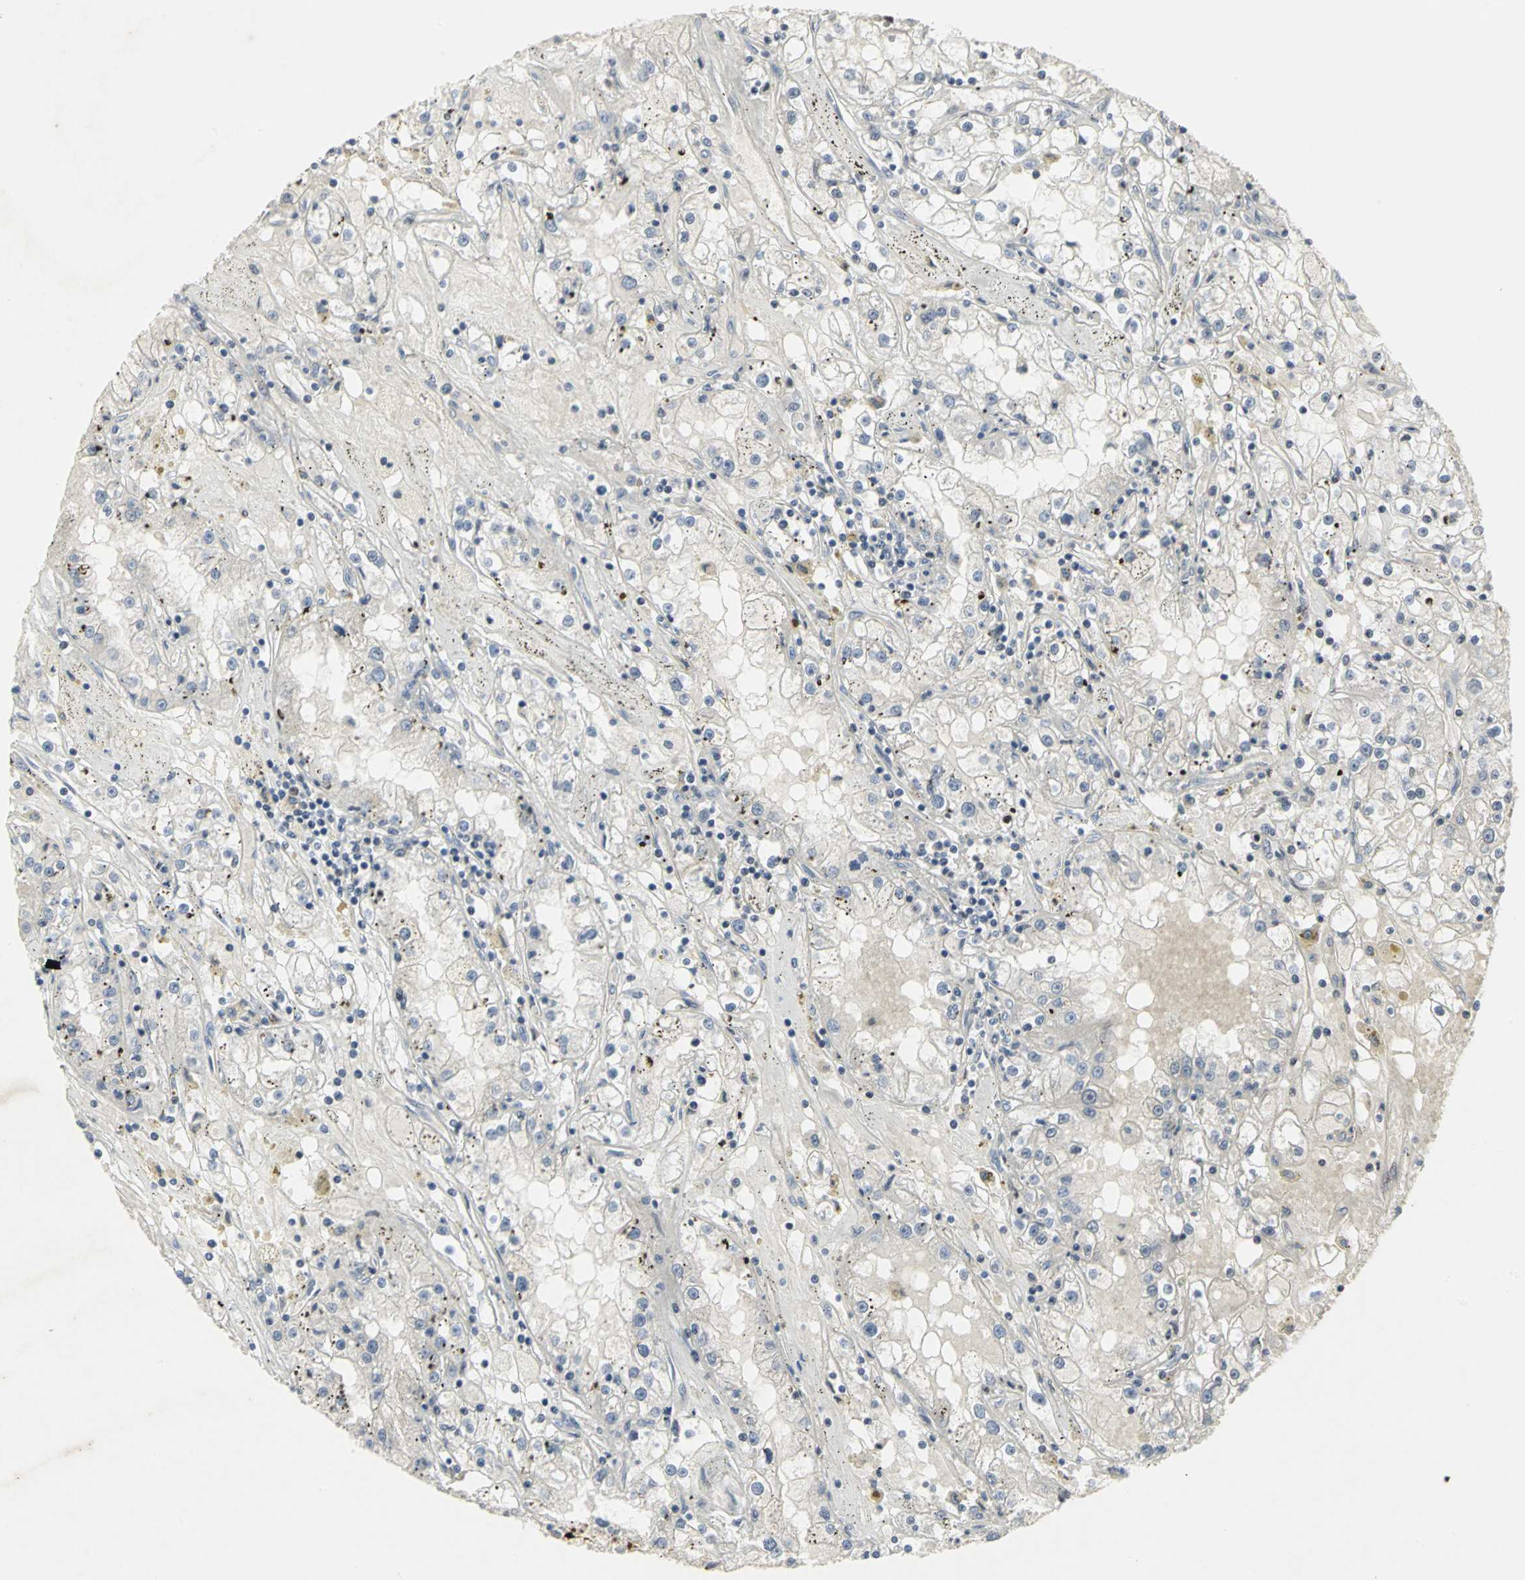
{"staining": {"intensity": "negative", "quantity": "none", "location": "none"}, "tissue": "renal cancer", "cell_type": "Tumor cells", "image_type": "cancer", "snomed": [{"axis": "morphology", "description": "Adenocarcinoma, NOS"}, {"axis": "topography", "description": "Kidney"}], "caption": "Immunohistochemistry (IHC) of human renal cancer reveals no staining in tumor cells. (IHC, brightfield microscopy, high magnification).", "gene": "RPA1", "patient": {"sex": "male", "age": 56}}